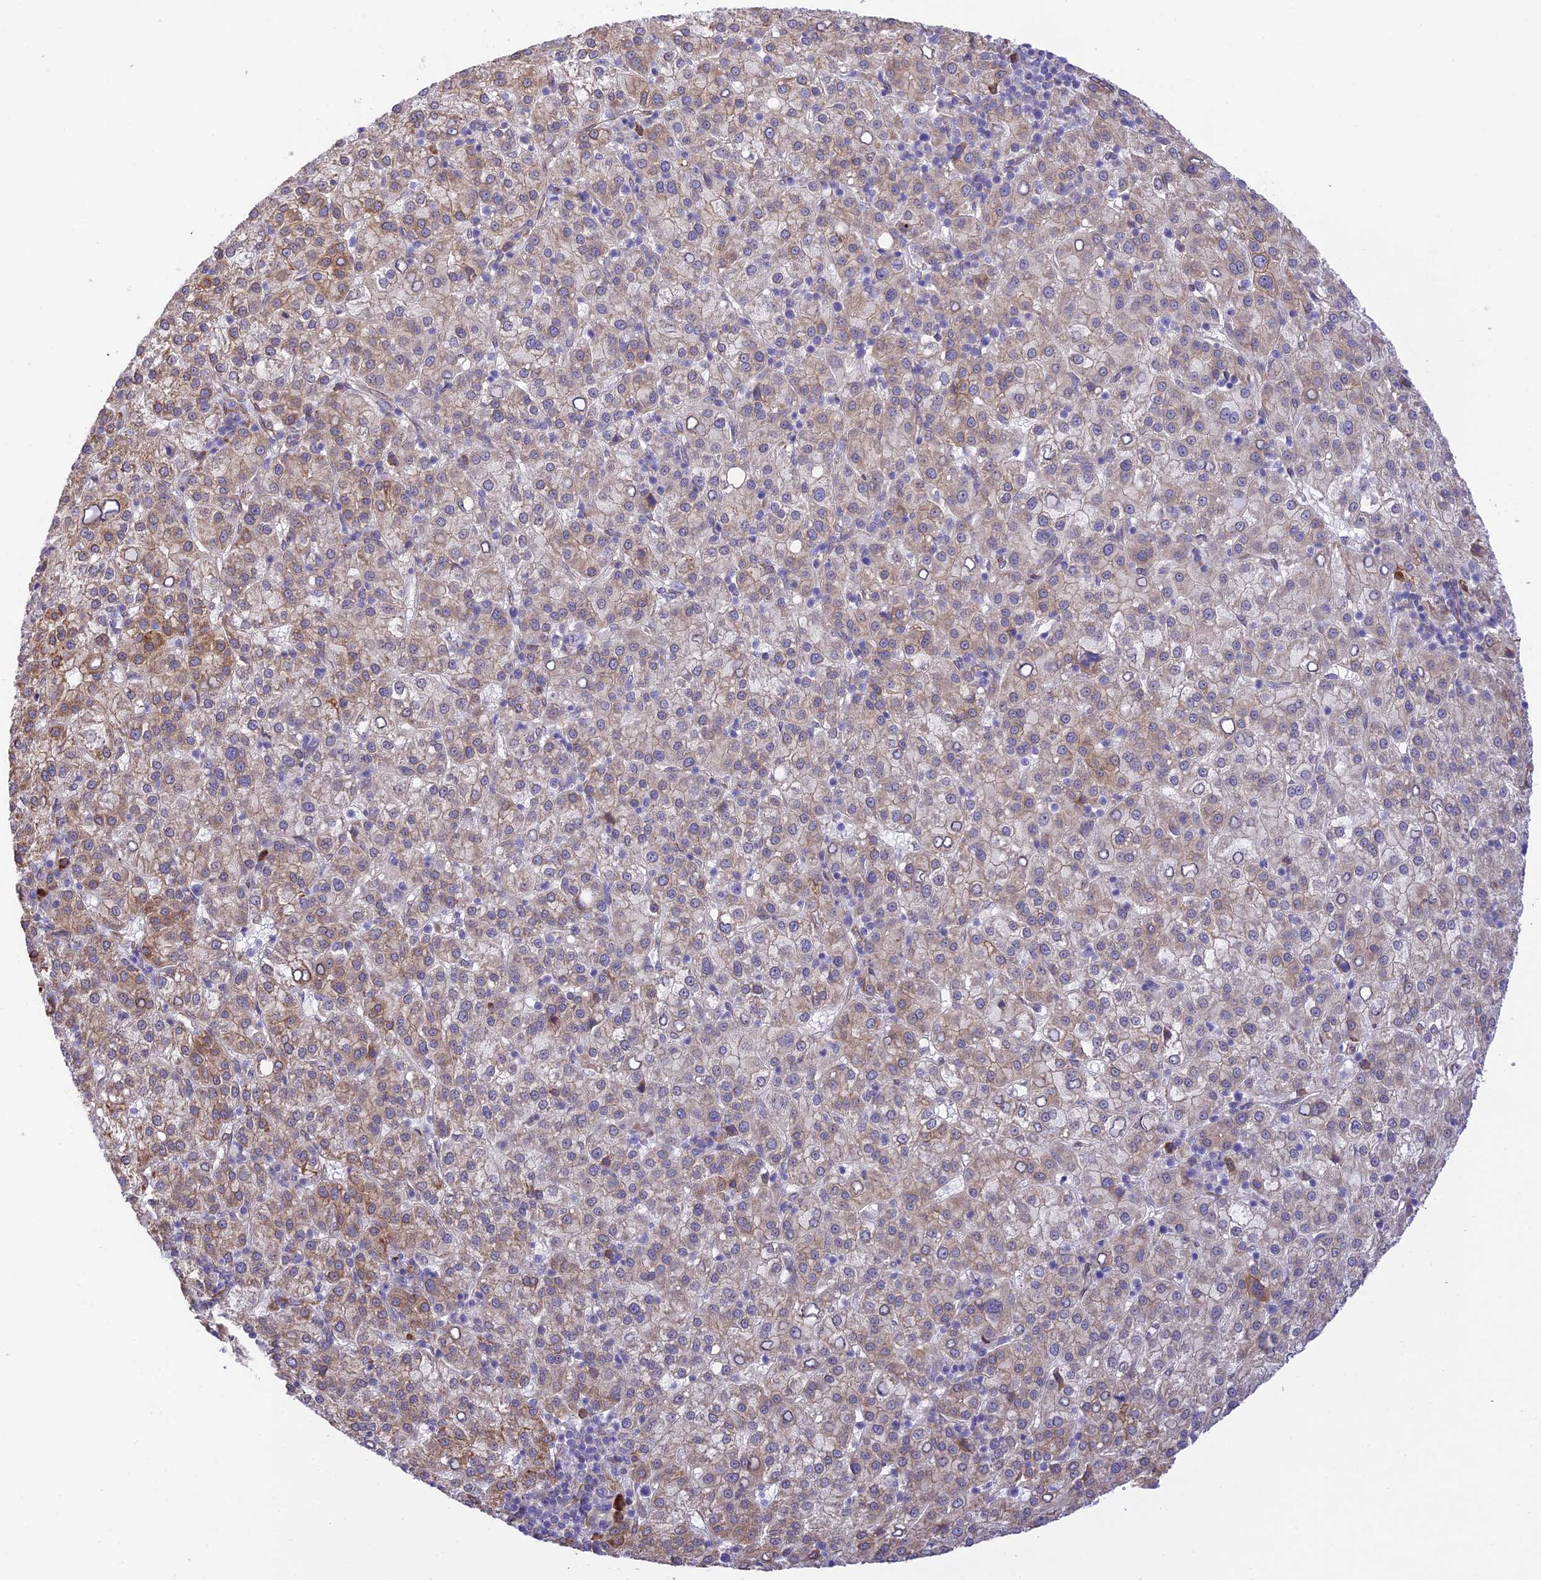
{"staining": {"intensity": "weak", "quantity": "25%-75%", "location": "cytoplasmic/membranous"}, "tissue": "liver cancer", "cell_type": "Tumor cells", "image_type": "cancer", "snomed": [{"axis": "morphology", "description": "Carcinoma, Hepatocellular, NOS"}, {"axis": "topography", "description": "Liver"}], "caption": "Human liver cancer stained with a protein marker demonstrates weak staining in tumor cells.", "gene": "EXOC3L4", "patient": {"sex": "female", "age": 58}}